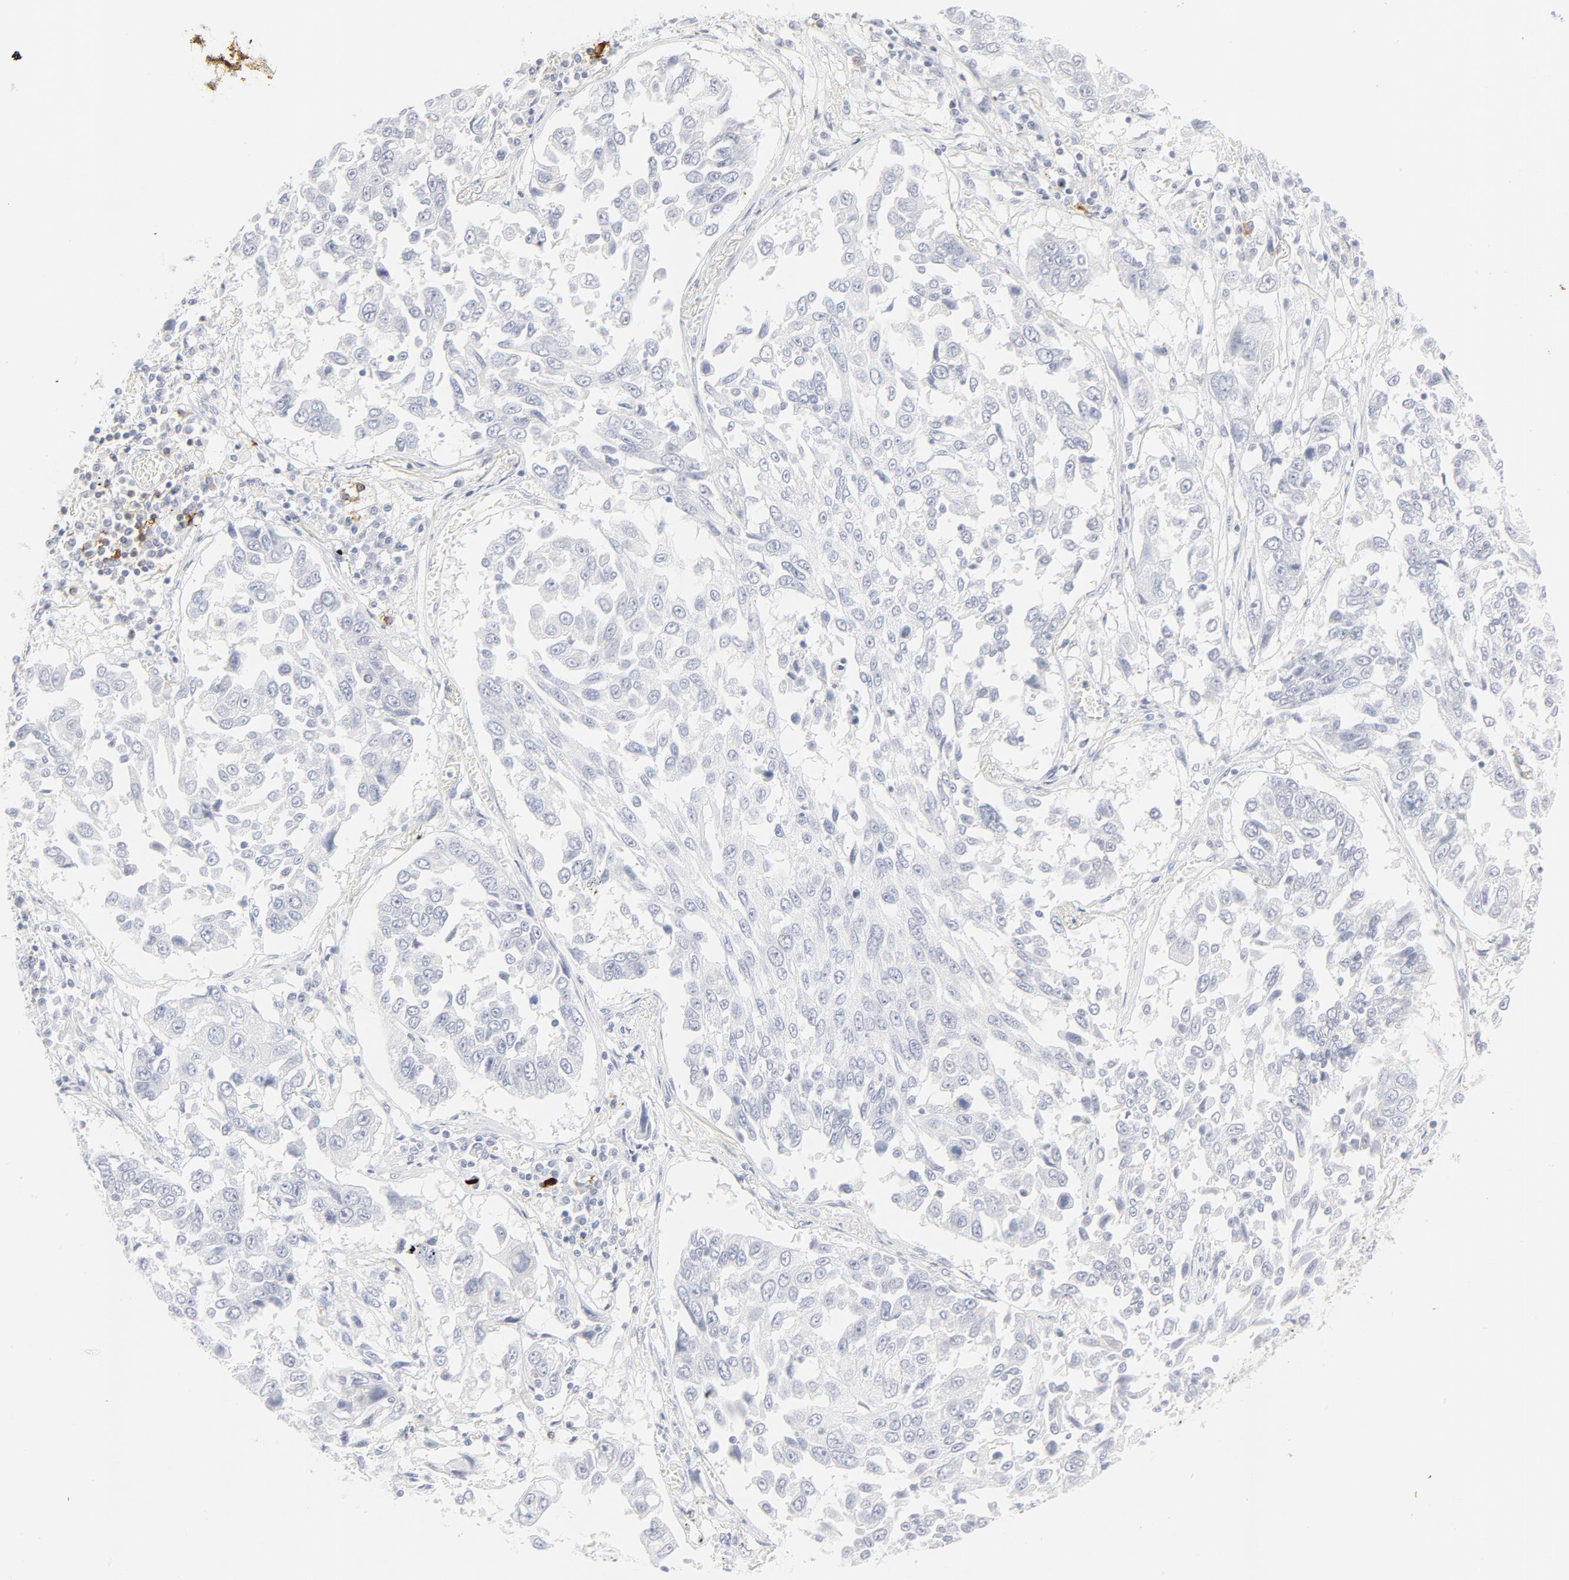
{"staining": {"intensity": "negative", "quantity": "none", "location": "none"}, "tissue": "lung cancer", "cell_type": "Tumor cells", "image_type": "cancer", "snomed": [{"axis": "morphology", "description": "Squamous cell carcinoma, NOS"}, {"axis": "topography", "description": "Lung"}], "caption": "Lung cancer stained for a protein using IHC demonstrates no positivity tumor cells.", "gene": "CCR7", "patient": {"sex": "male", "age": 71}}